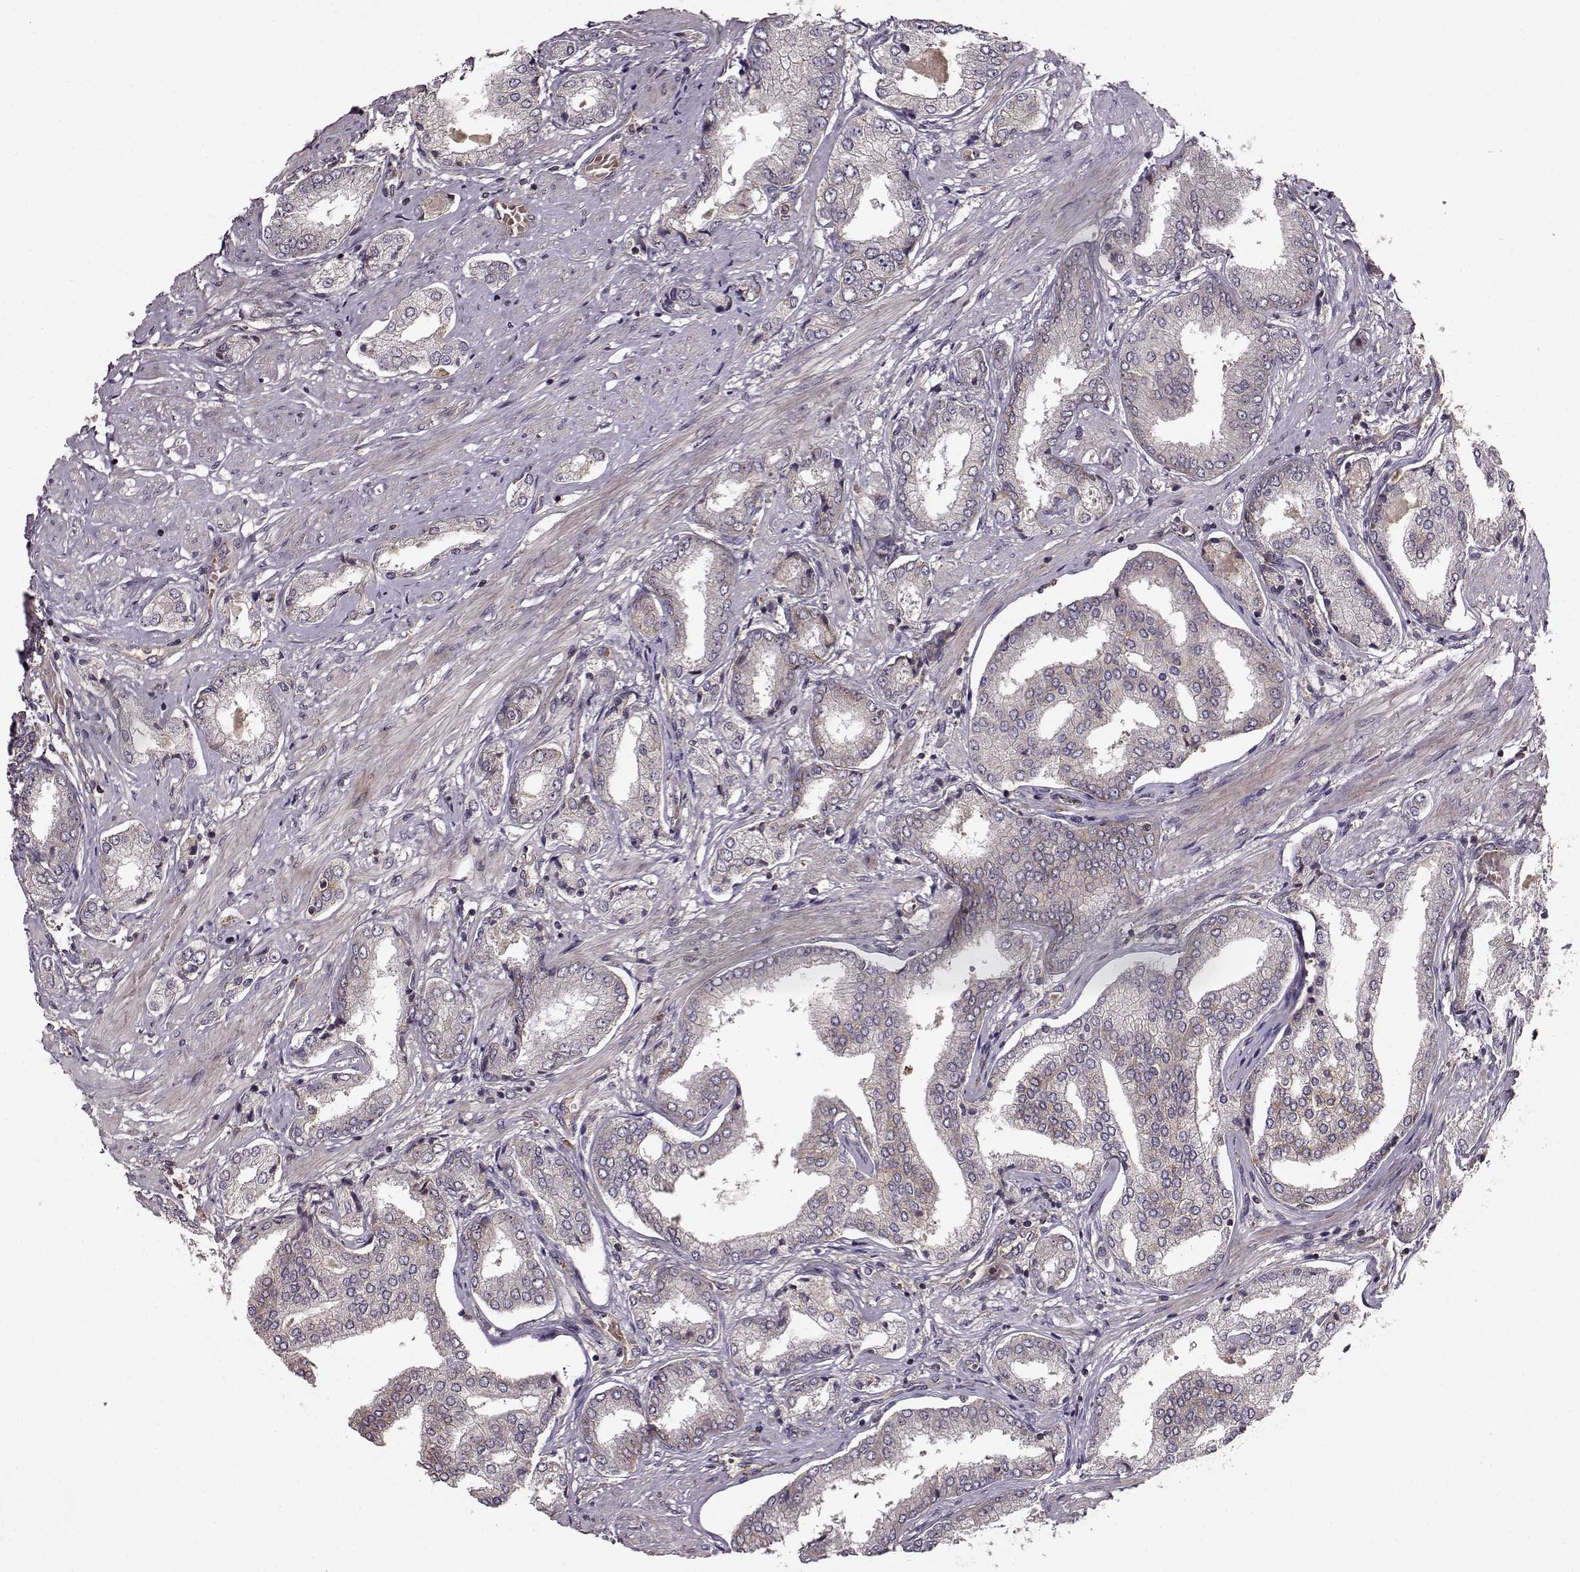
{"staining": {"intensity": "moderate", "quantity": "<25%", "location": "cytoplasmic/membranous"}, "tissue": "prostate cancer", "cell_type": "Tumor cells", "image_type": "cancer", "snomed": [{"axis": "morphology", "description": "Adenocarcinoma, NOS"}, {"axis": "topography", "description": "Prostate"}], "caption": "This histopathology image demonstrates IHC staining of prostate adenocarcinoma, with low moderate cytoplasmic/membranous staining in approximately <25% of tumor cells.", "gene": "IFRD2", "patient": {"sex": "male", "age": 63}}